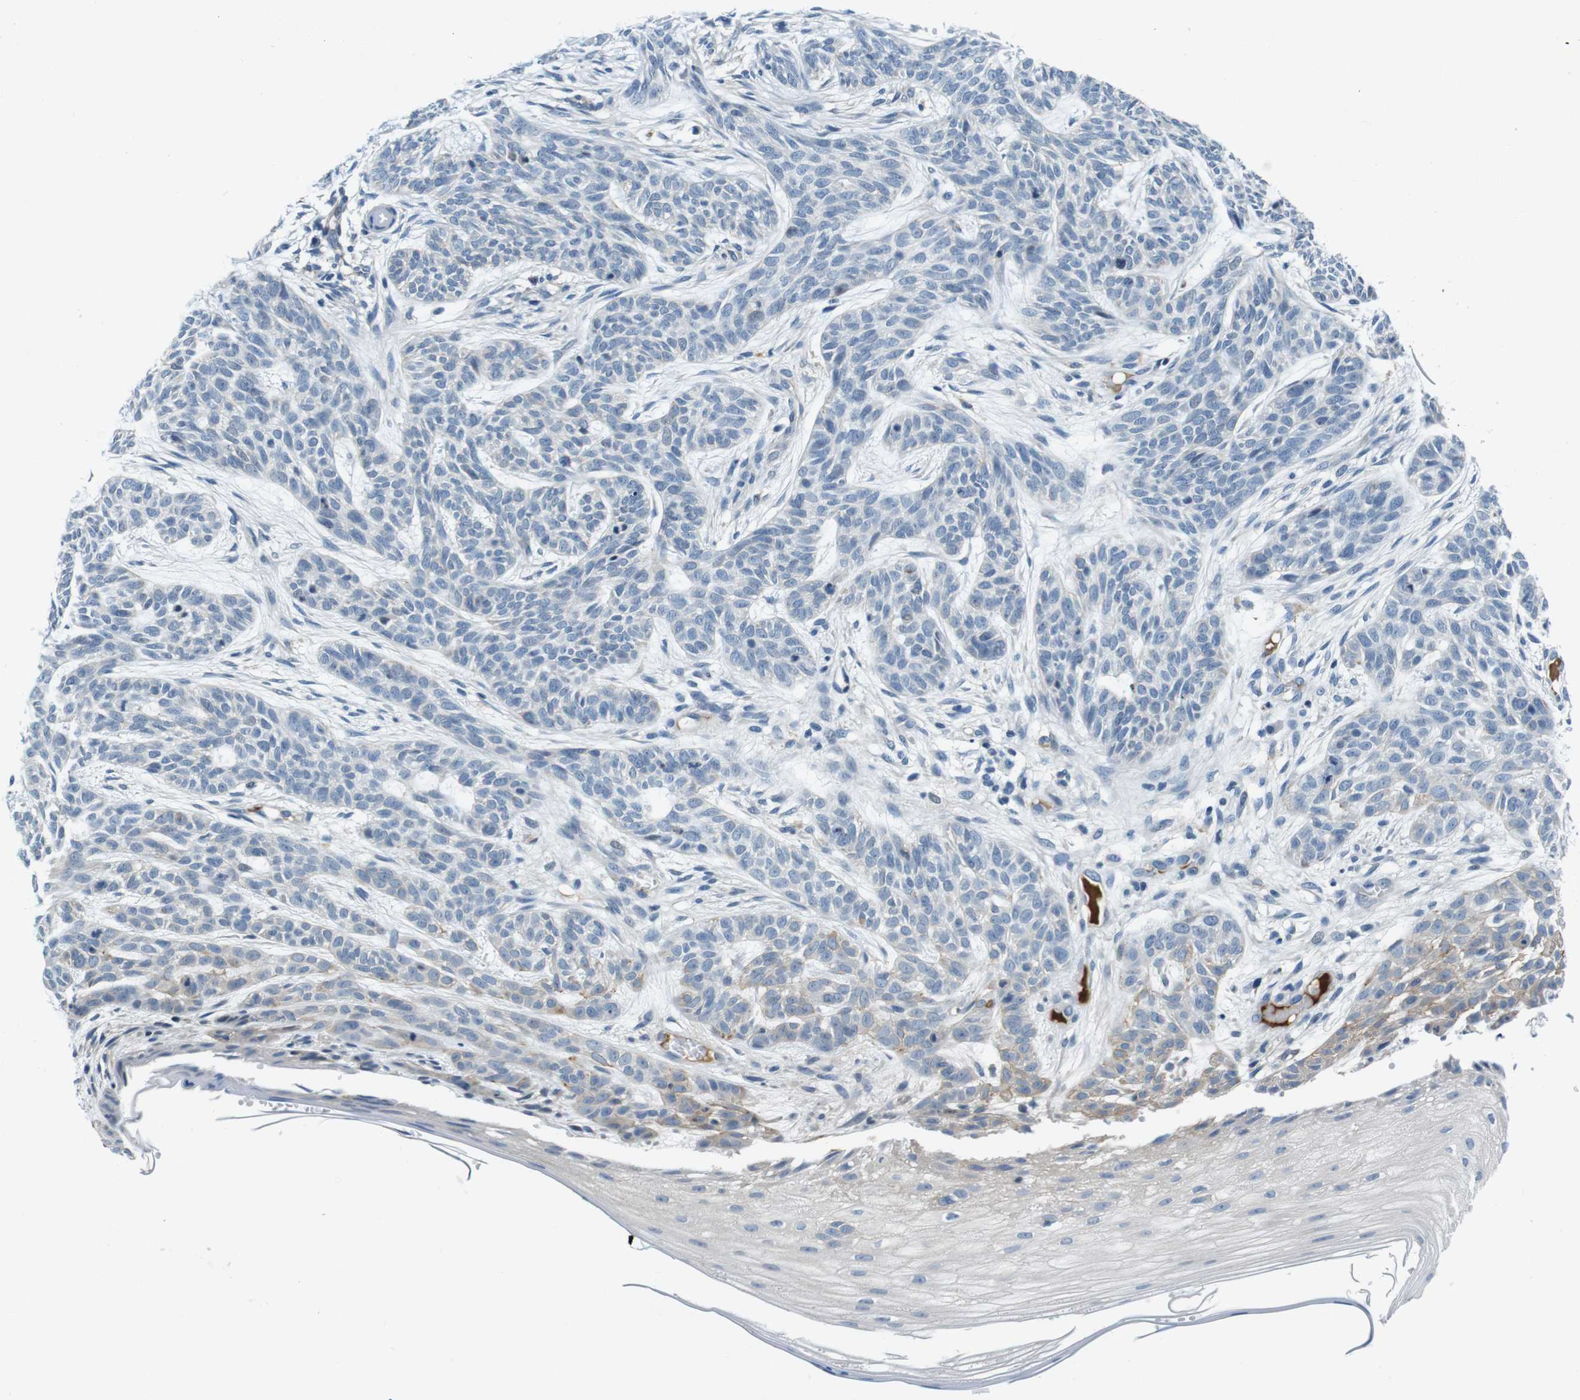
{"staining": {"intensity": "weak", "quantity": "<25%", "location": "cytoplasmic/membranous"}, "tissue": "skin cancer", "cell_type": "Tumor cells", "image_type": "cancer", "snomed": [{"axis": "morphology", "description": "Basal cell carcinoma"}, {"axis": "topography", "description": "Skin"}], "caption": "This histopathology image is of skin cancer (basal cell carcinoma) stained with immunohistochemistry (IHC) to label a protein in brown with the nuclei are counter-stained blue. There is no staining in tumor cells.", "gene": "KCNJ5", "patient": {"sex": "female", "age": 59}}